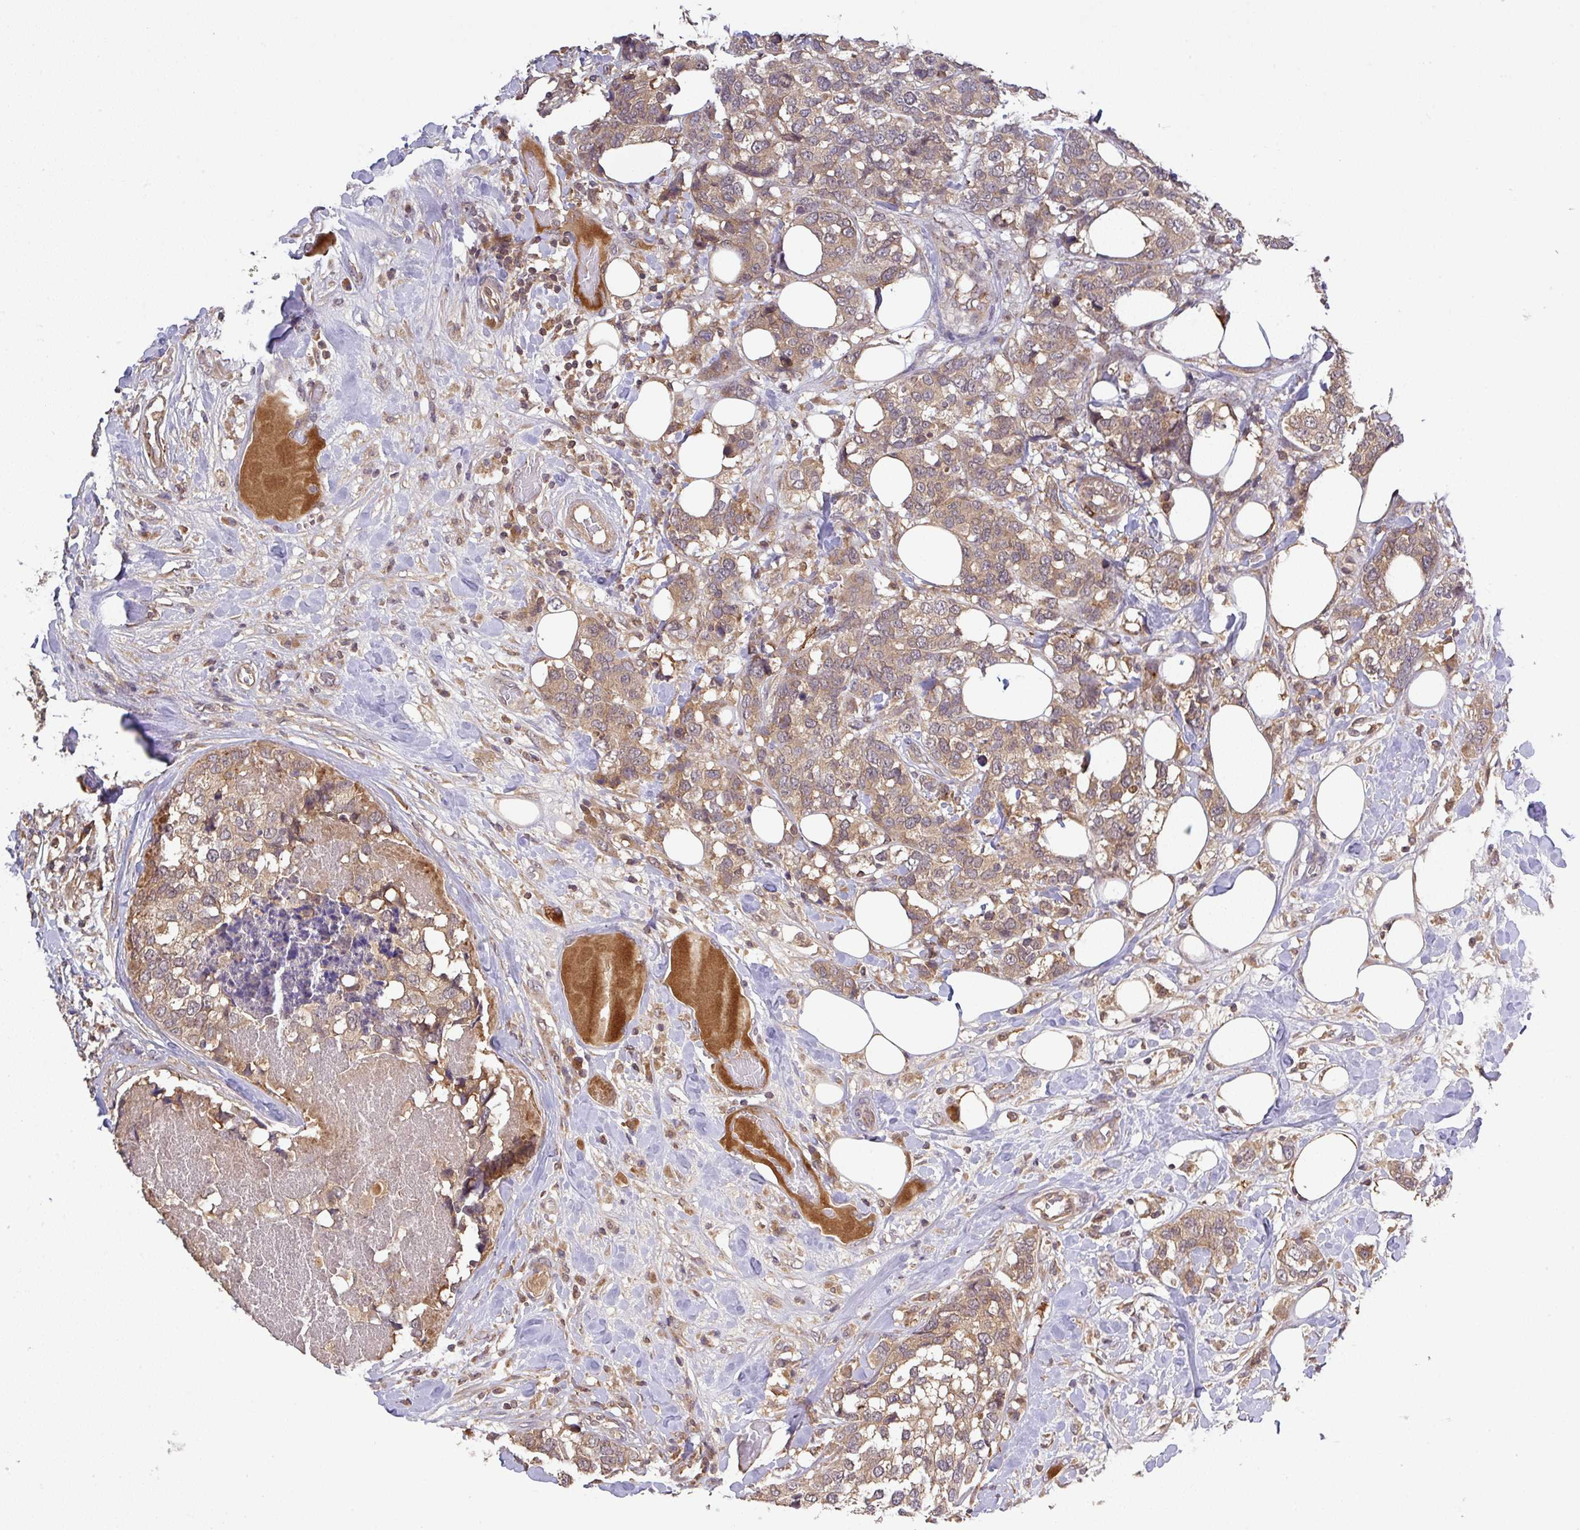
{"staining": {"intensity": "moderate", "quantity": ">75%", "location": "cytoplasmic/membranous"}, "tissue": "breast cancer", "cell_type": "Tumor cells", "image_type": "cancer", "snomed": [{"axis": "morphology", "description": "Lobular carcinoma"}, {"axis": "topography", "description": "Breast"}], "caption": "Tumor cells exhibit medium levels of moderate cytoplasmic/membranous staining in about >75% of cells in human lobular carcinoma (breast).", "gene": "CCDC121", "patient": {"sex": "female", "age": 59}}